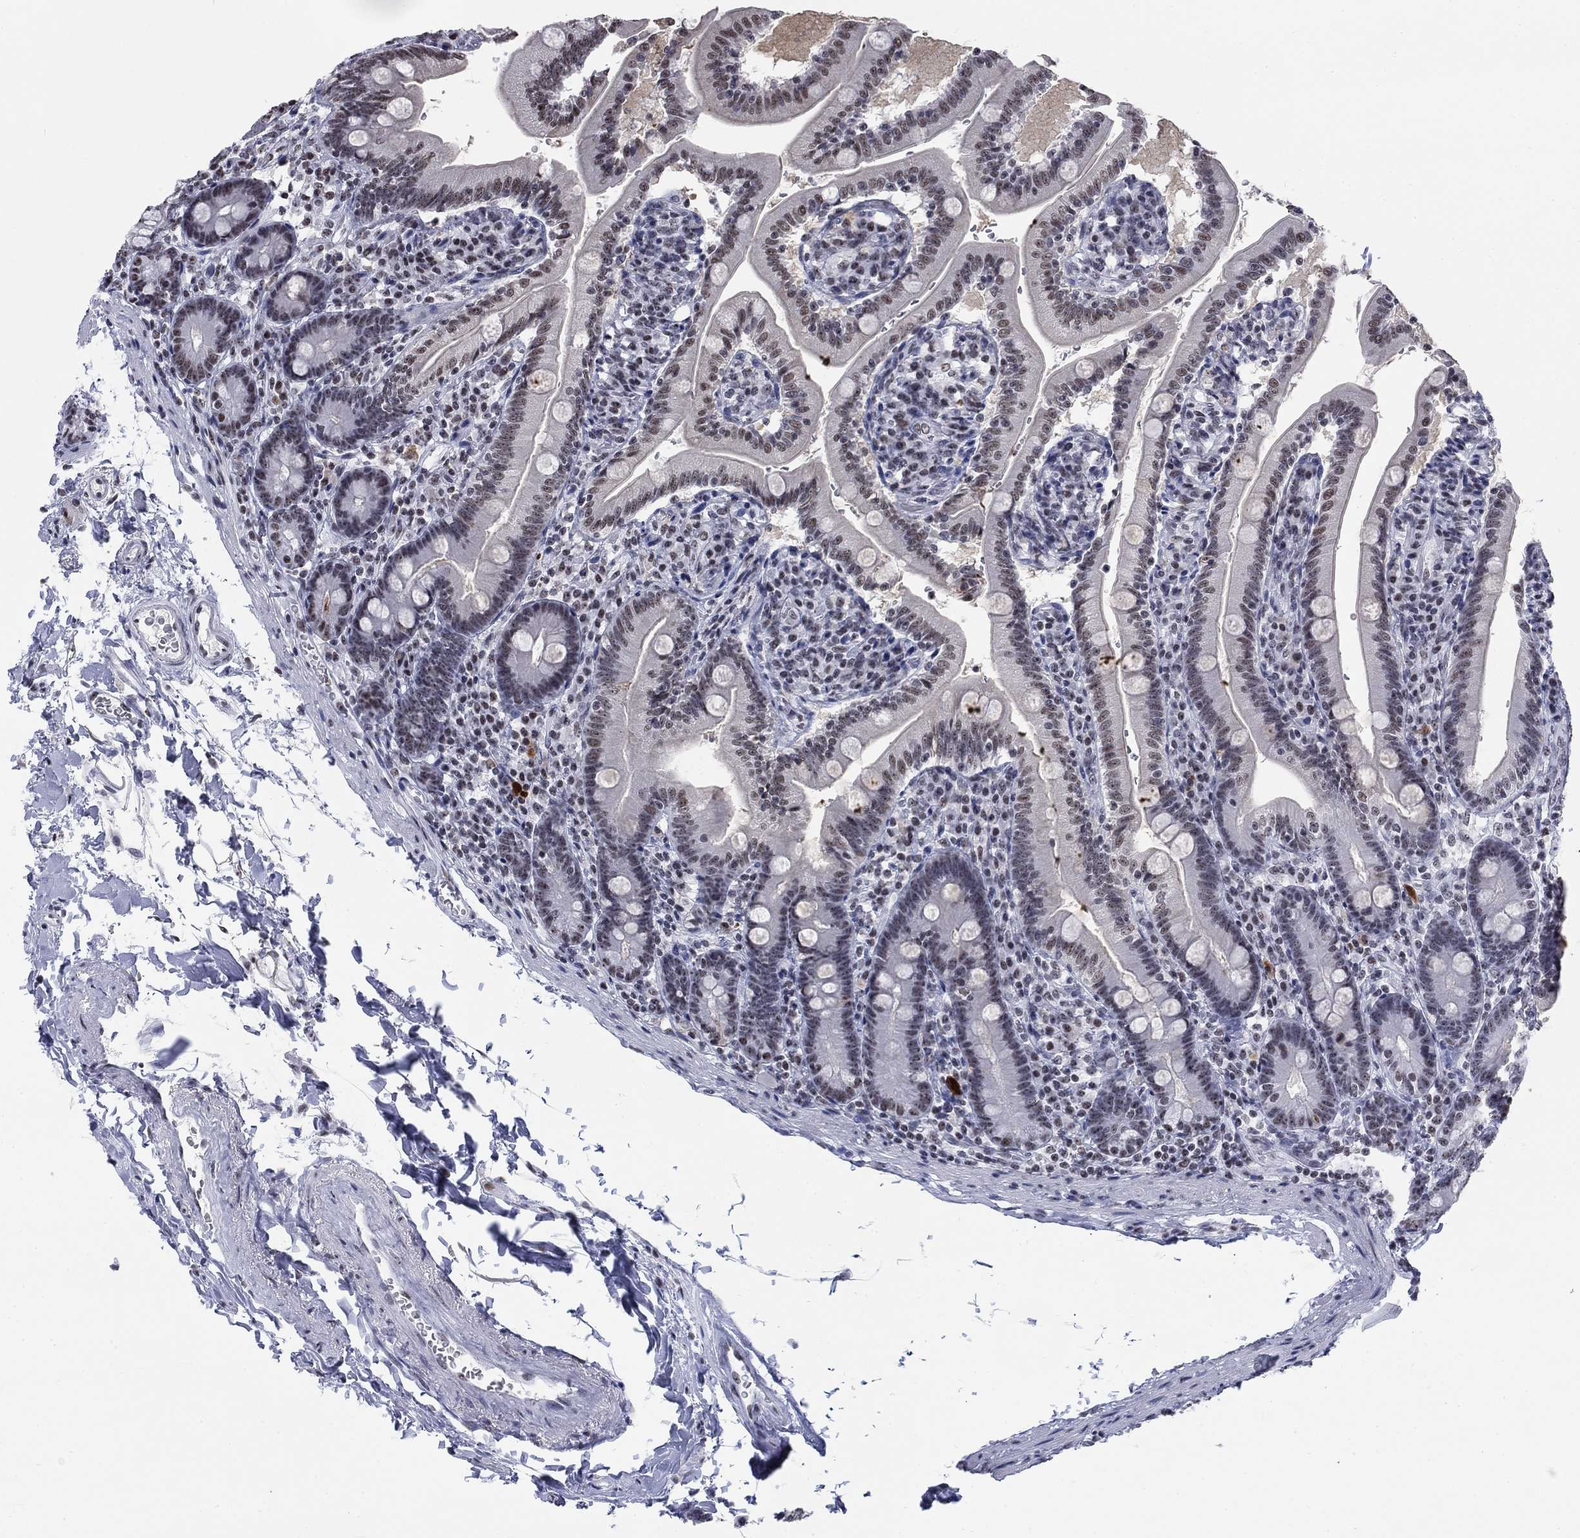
{"staining": {"intensity": "weak", "quantity": "<25%", "location": "nuclear"}, "tissue": "duodenum", "cell_type": "Glandular cells", "image_type": "normal", "snomed": [{"axis": "morphology", "description": "Normal tissue, NOS"}, {"axis": "topography", "description": "Duodenum"}], "caption": "IHC photomicrograph of unremarkable duodenum: duodenum stained with DAB (3,3'-diaminobenzidine) demonstrates no significant protein expression in glandular cells.", "gene": "CSRNP3", "patient": {"sex": "female", "age": 67}}